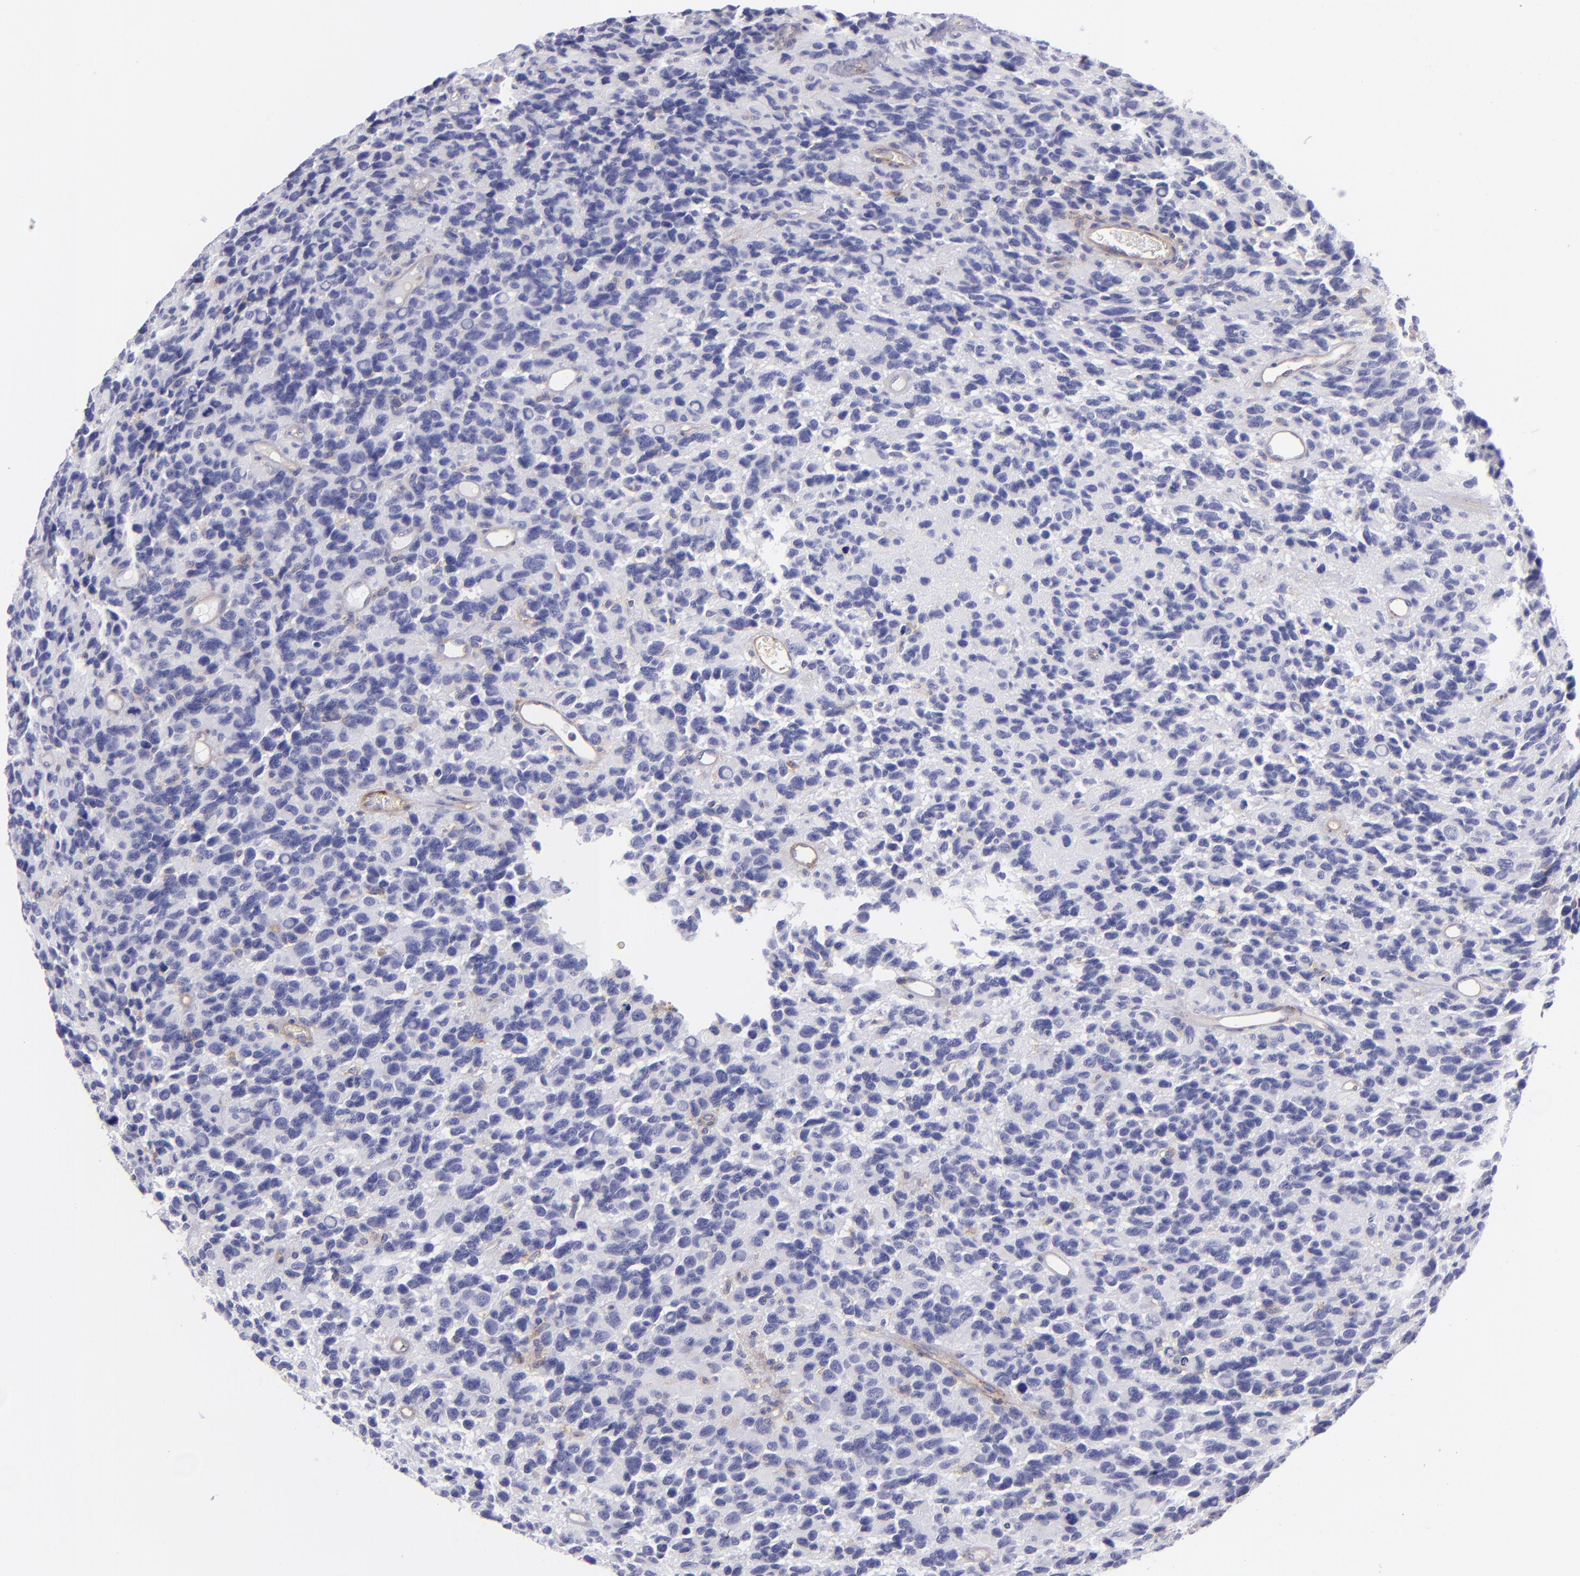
{"staining": {"intensity": "weak", "quantity": "<25%", "location": "cytoplasmic/membranous"}, "tissue": "glioma", "cell_type": "Tumor cells", "image_type": "cancer", "snomed": [{"axis": "morphology", "description": "Glioma, malignant, High grade"}, {"axis": "topography", "description": "Brain"}], "caption": "Immunohistochemical staining of human high-grade glioma (malignant) displays no significant expression in tumor cells.", "gene": "ENTPD1", "patient": {"sex": "male", "age": 77}}